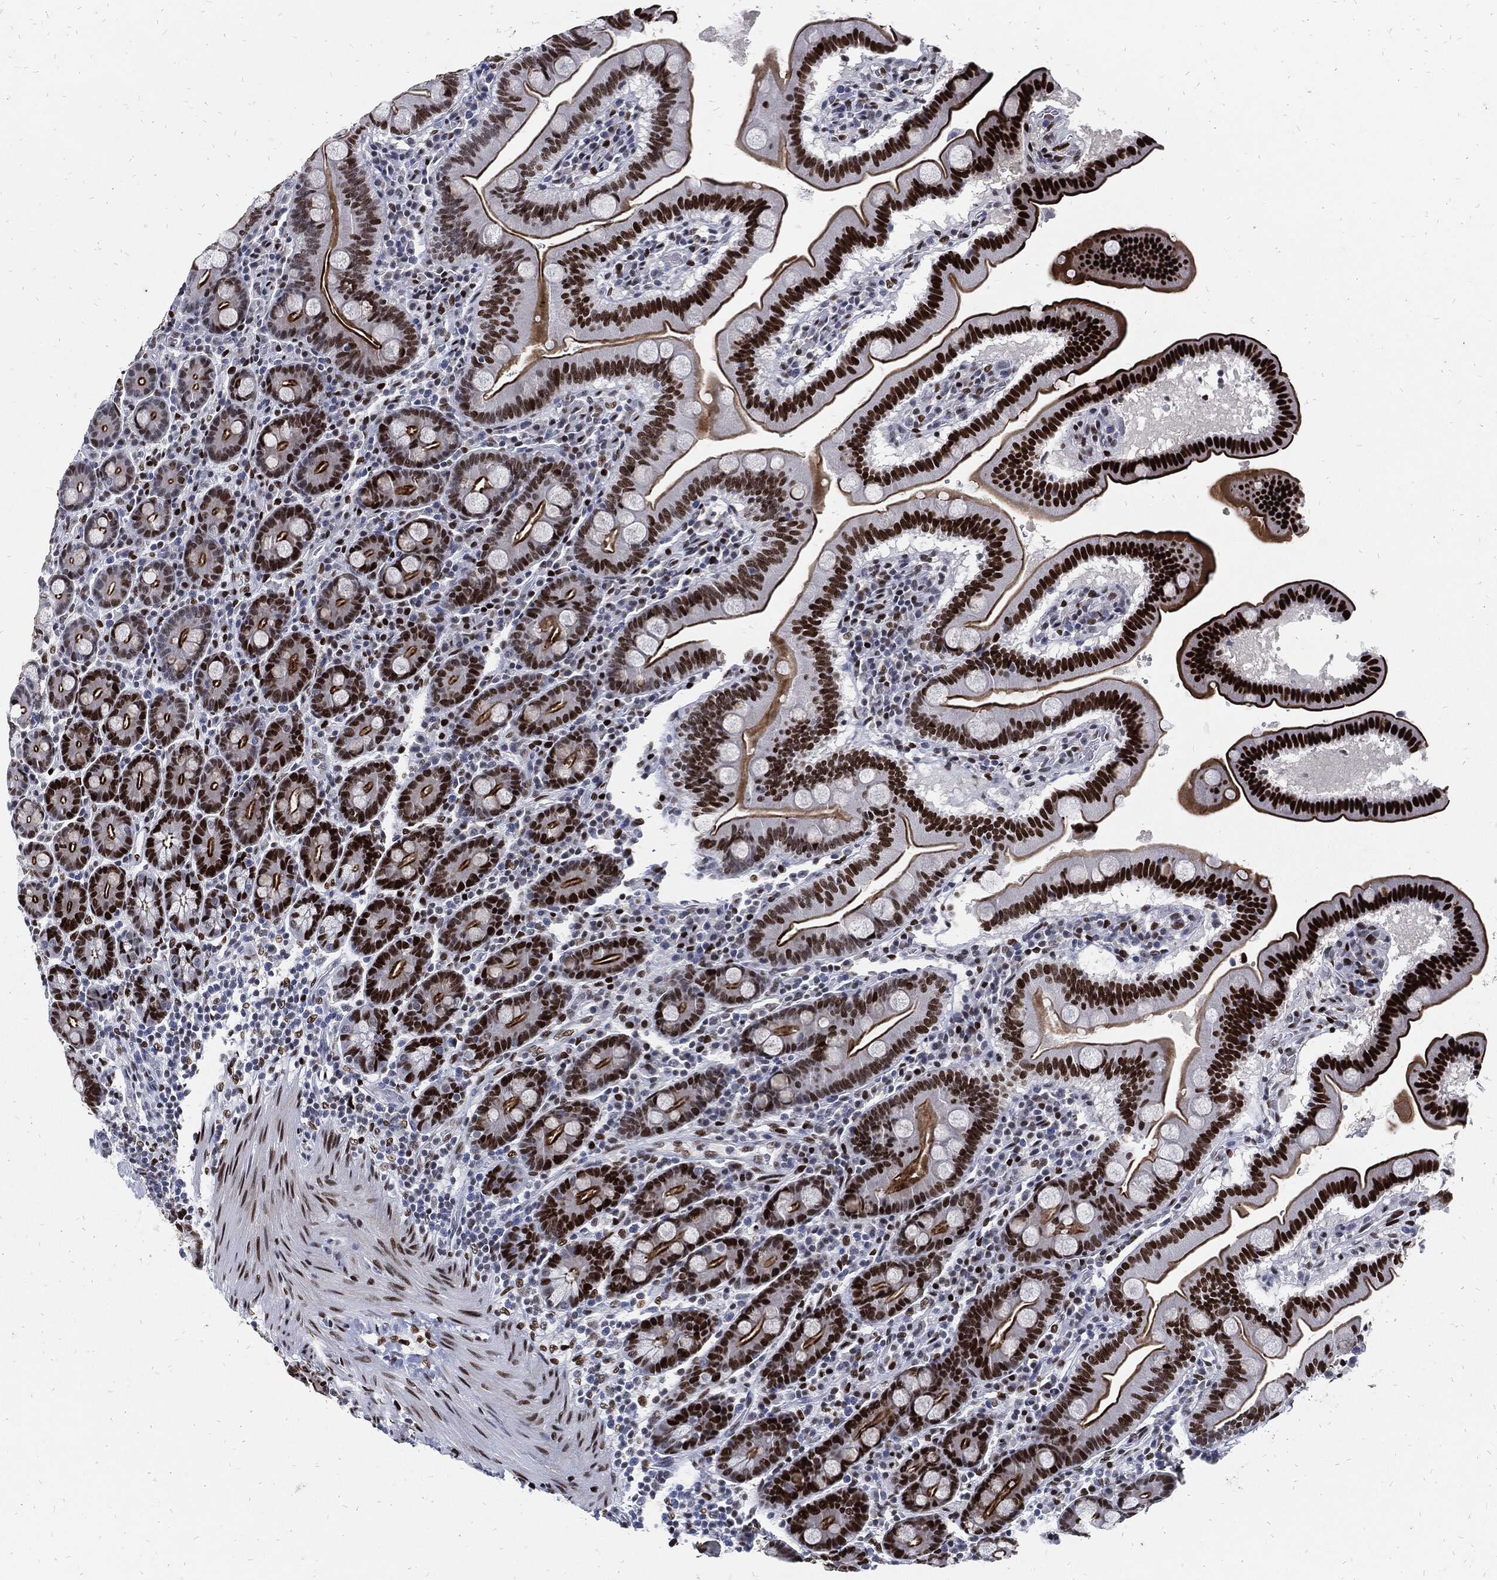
{"staining": {"intensity": "strong", "quantity": ">75%", "location": "cytoplasmic/membranous,nuclear"}, "tissue": "duodenum", "cell_type": "Glandular cells", "image_type": "normal", "snomed": [{"axis": "morphology", "description": "Normal tissue, NOS"}, {"axis": "topography", "description": "Duodenum"}], "caption": "High-power microscopy captured an immunohistochemistry (IHC) histopathology image of normal duodenum, revealing strong cytoplasmic/membranous,nuclear expression in approximately >75% of glandular cells.", "gene": "JUN", "patient": {"sex": "male", "age": 59}}